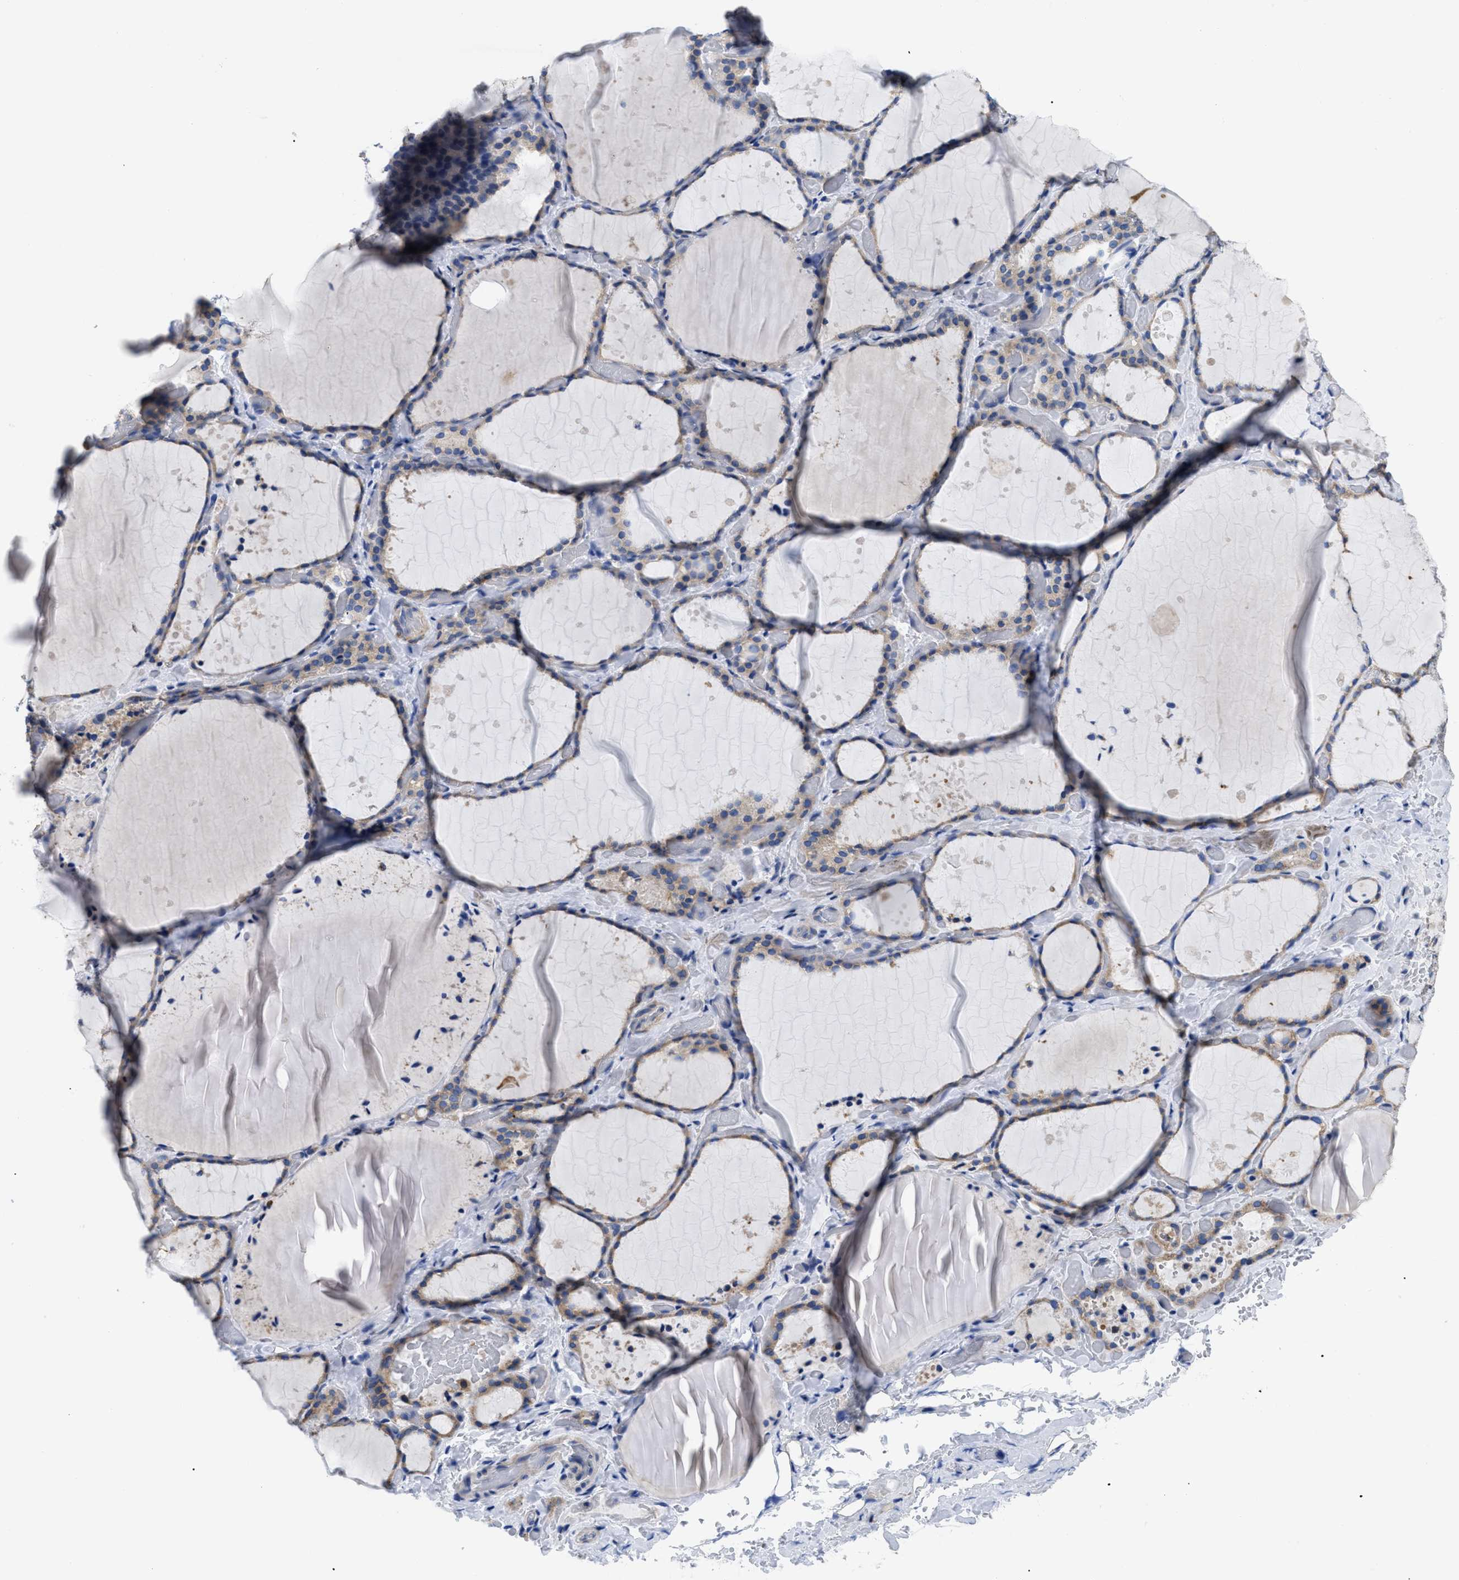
{"staining": {"intensity": "weak", "quantity": "<25%", "location": "cytoplasmic/membranous"}, "tissue": "thyroid gland", "cell_type": "Glandular cells", "image_type": "normal", "snomed": [{"axis": "morphology", "description": "Normal tissue, NOS"}, {"axis": "topography", "description": "Thyroid gland"}], "caption": "Immunohistochemical staining of unremarkable thyroid gland shows no significant staining in glandular cells.", "gene": "HLA", "patient": {"sex": "female", "age": 44}}